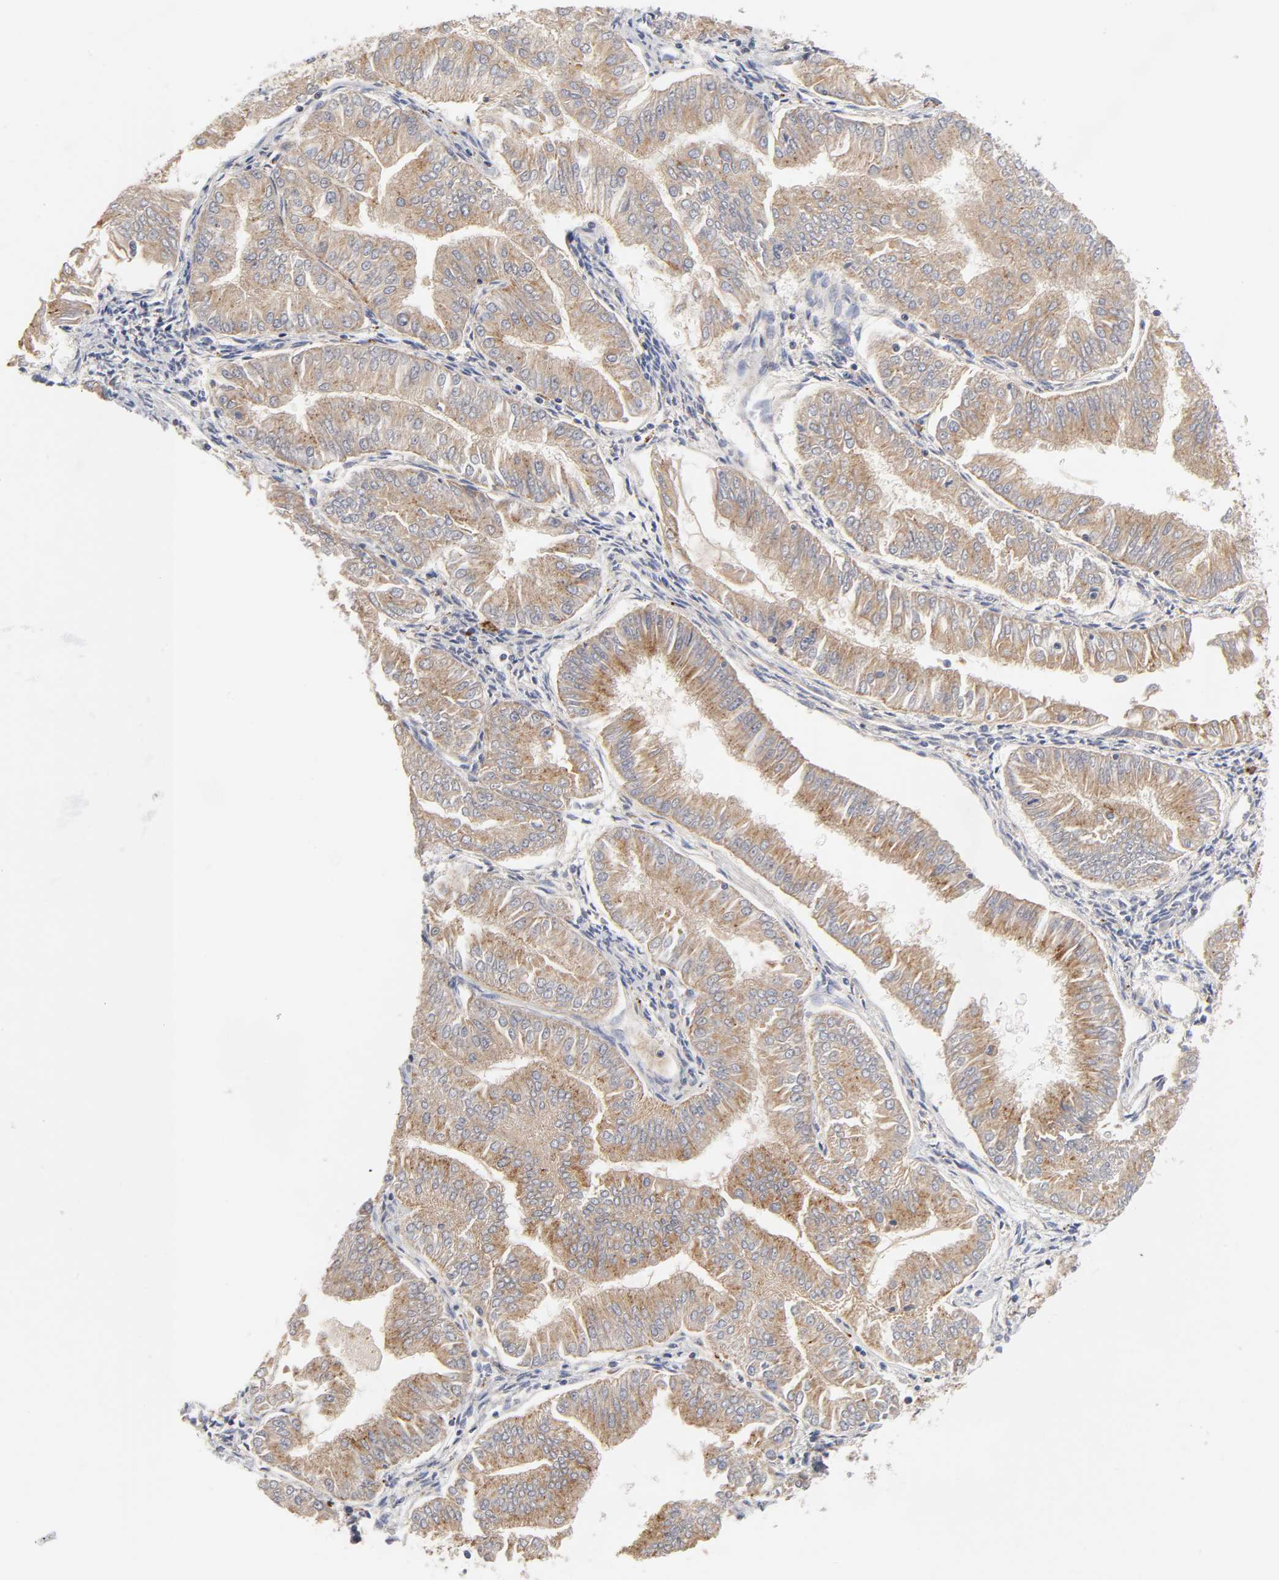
{"staining": {"intensity": "moderate", "quantity": ">75%", "location": "cytoplasmic/membranous"}, "tissue": "endometrial cancer", "cell_type": "Tumor cells", "image_type": "cancer", "snomed": [{"axis": "morphology", "description": "Adenocarcinoma, NOS"}, {"axis": "topography", "description": "Endometrium"}], "caption": "IHC (DAB) staining of human endometrial adenocarcinoma displays moderate cytoplasmic/membranous protein staining in approximately >75% of tumor cells.", "gene": "C17orf75", "patient": {"sex": "female", "age": 53}}